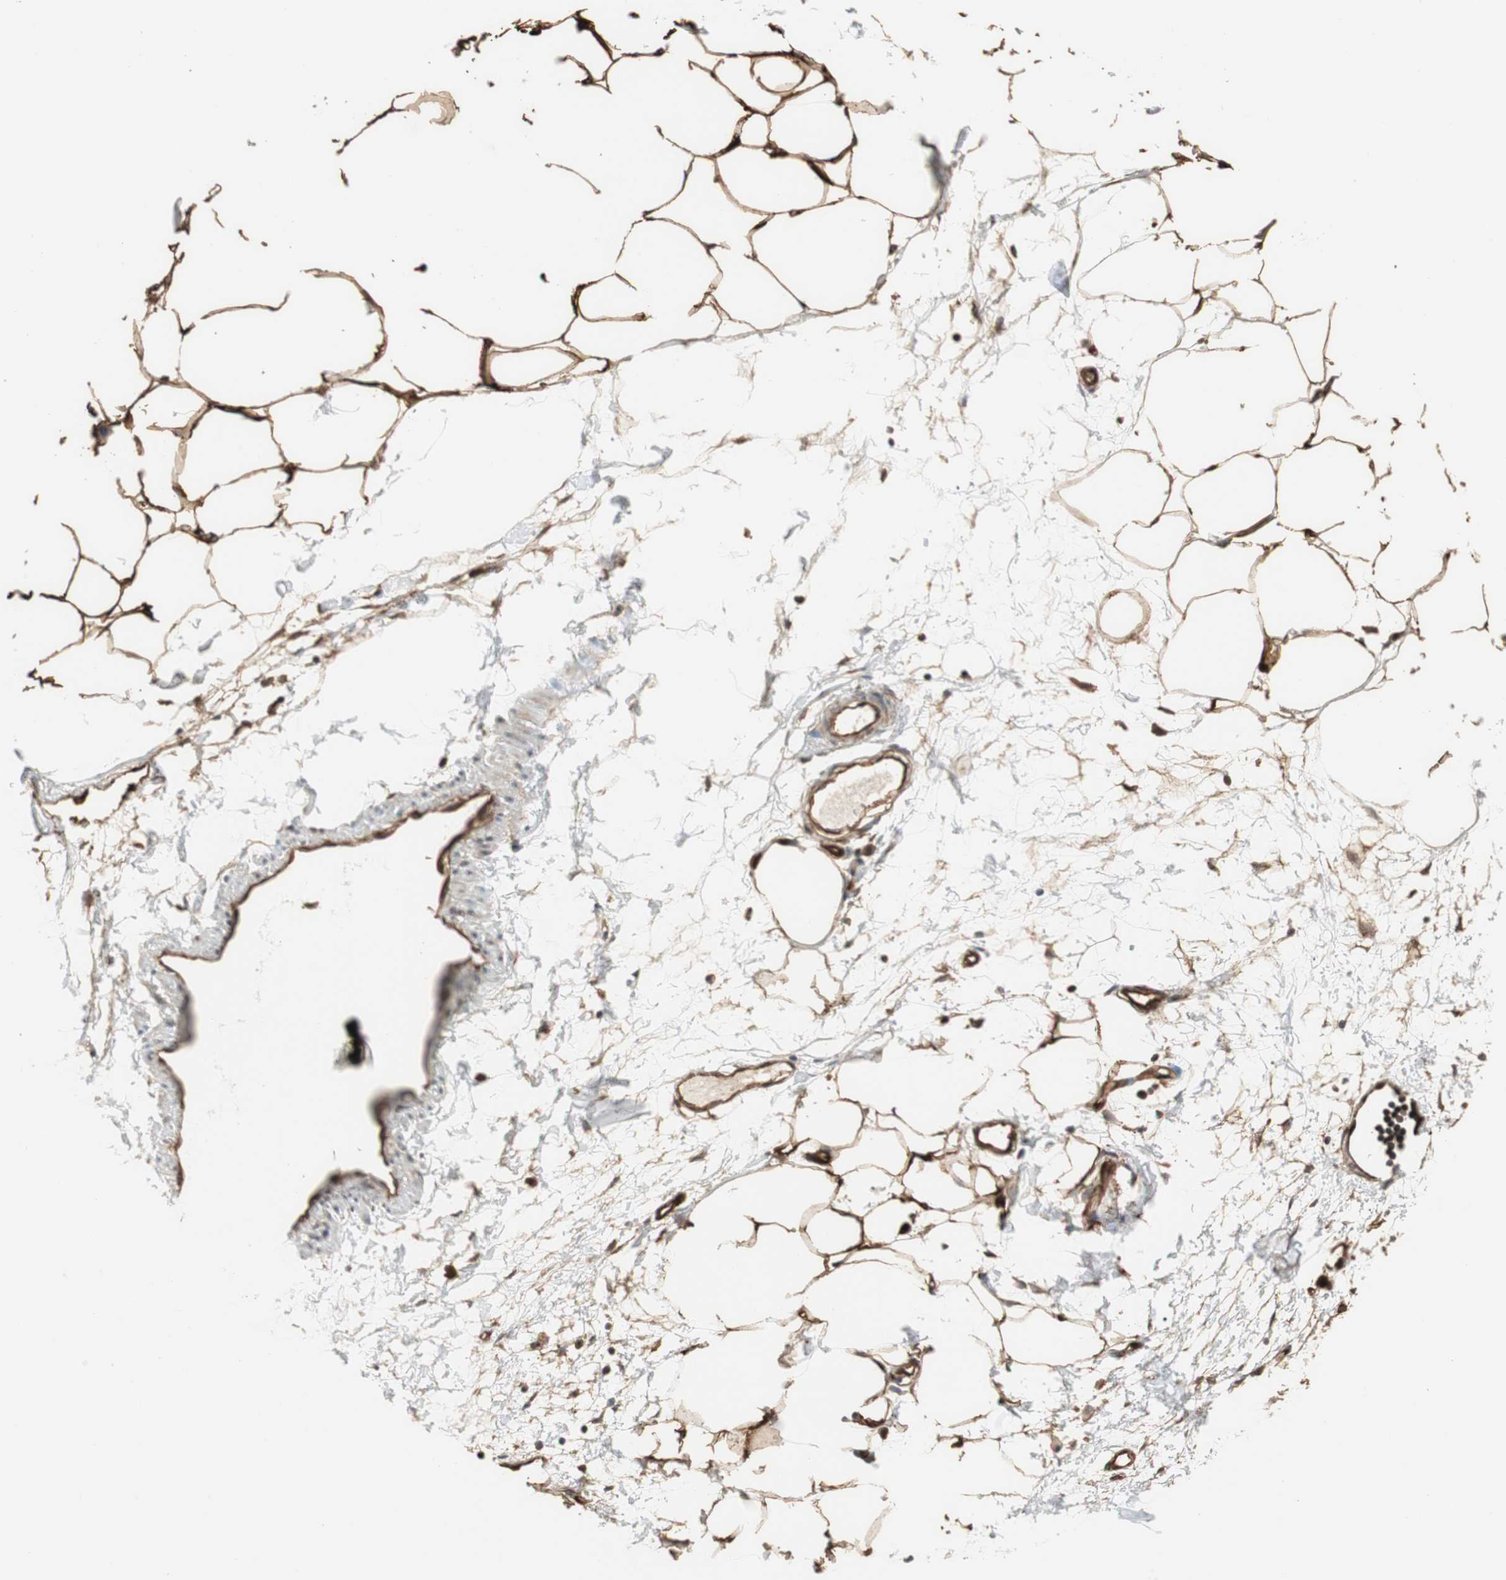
{"staining": {"intensity": "strong", "quantity": ">75%", "location": "cytoplasmic/membranous,nuclear"}, "tissue": "adipose tissue", "cell_type": "Adipocytes", "image_type": "normal", "snomed": [{"axis": "morphology", "description": "Normal tissue, NOS"}, {"axis": "morphology", "description": "Adenocarcinoma, NOS"}, {"axis": "topography", "description": "Colon"}, {"axis": "topography", "description": "Peripheral nerve tissue"}], "caption": "This photomicrograph demonstrates benign adipose tissue stained with IHC to label a protein in brown. The cytoplasmic/membranous,nuclear of adipocytes show strong positivity for the protein. Nuclei are counter-stained blue.", "gene": "PTPN11", "patient": {"sex": "male", "age": 14}}